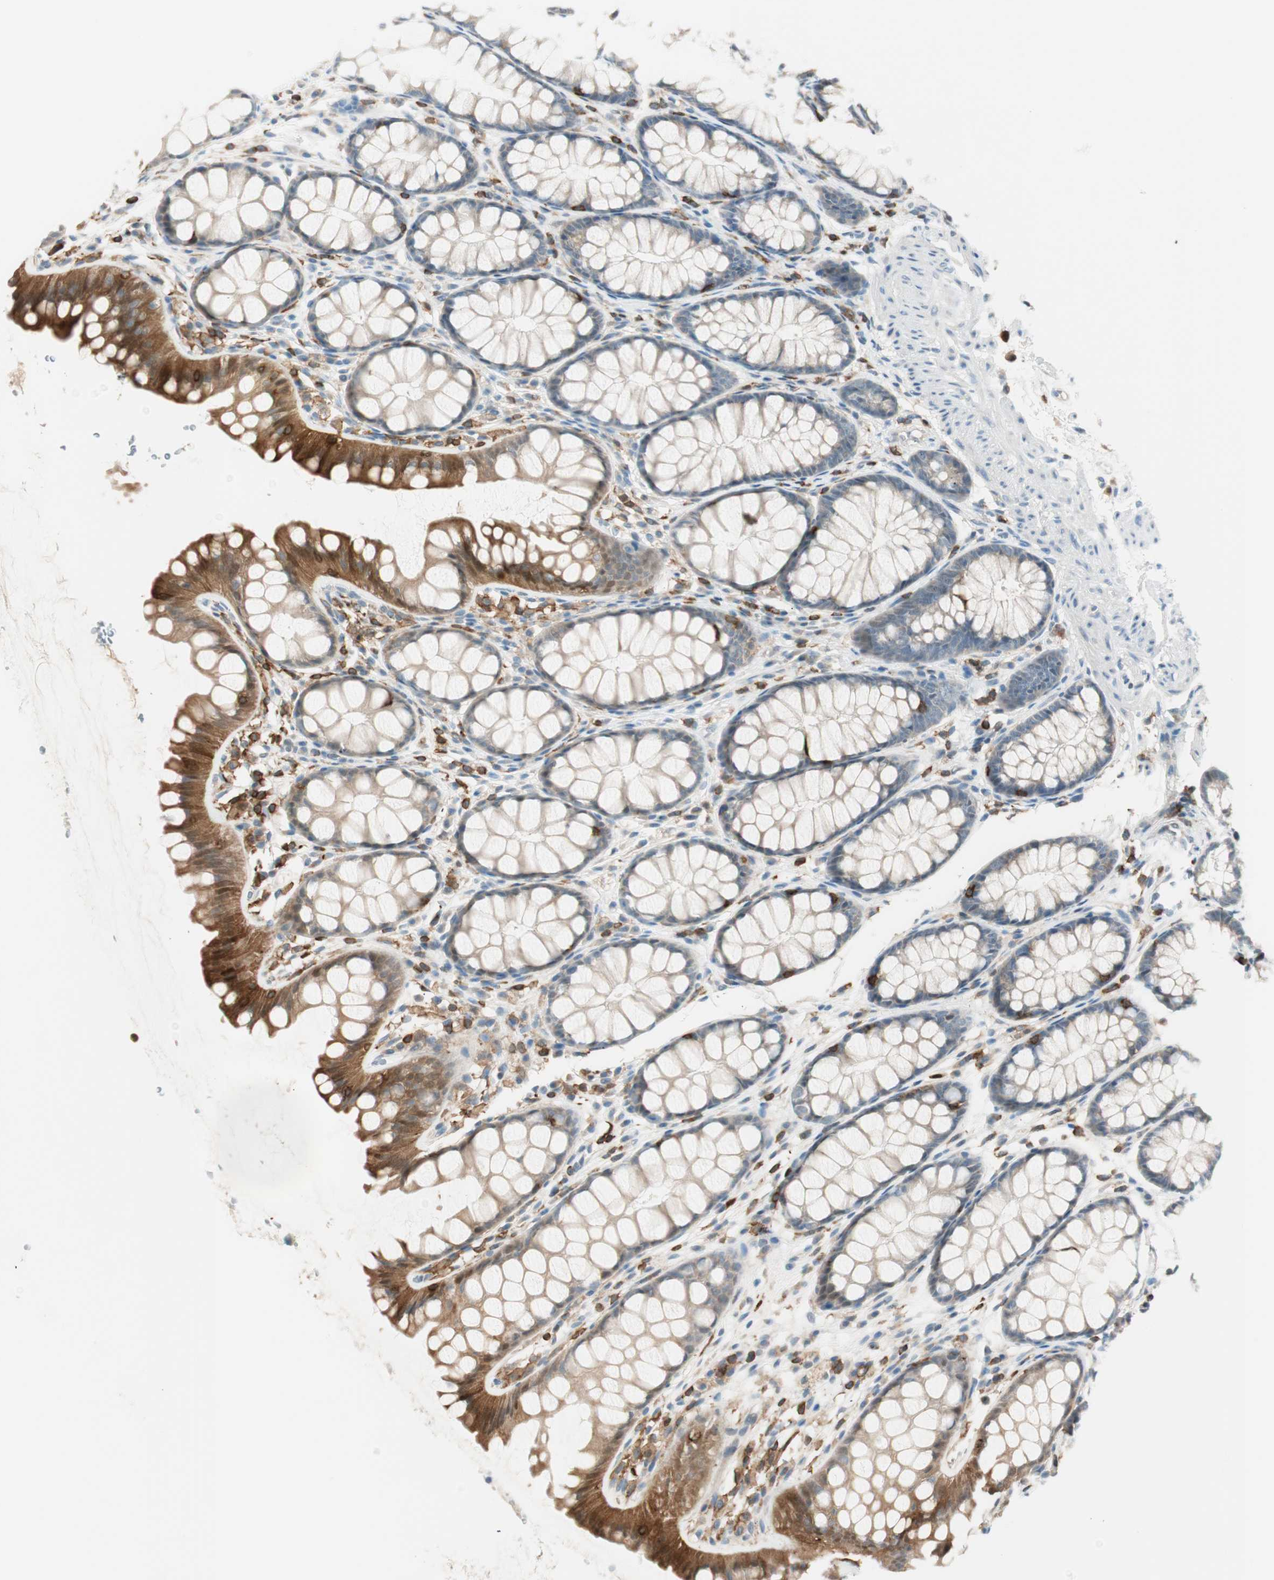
{"staining": {"intensity": "negative", "quantity": "none", "location": "none"}, "tissue": "colon", "cell_type": "Endothelial cells", "image_type": "normal", "snomed": [{"axis": "morphology", "description": "Normal tissue, NOS"}, {"axis": "topography", "description": "Colon"}], "caption": "Colon was stained to show a protein in brown. There is no significant expression in endothelial cells. (DAB (3,3'-diaminobenzidine) immunohistochemistry visualized using brightfield microscopy, high magnification).", "gene": "HPGD", "patient": {"sex": "female", "age": 55}}